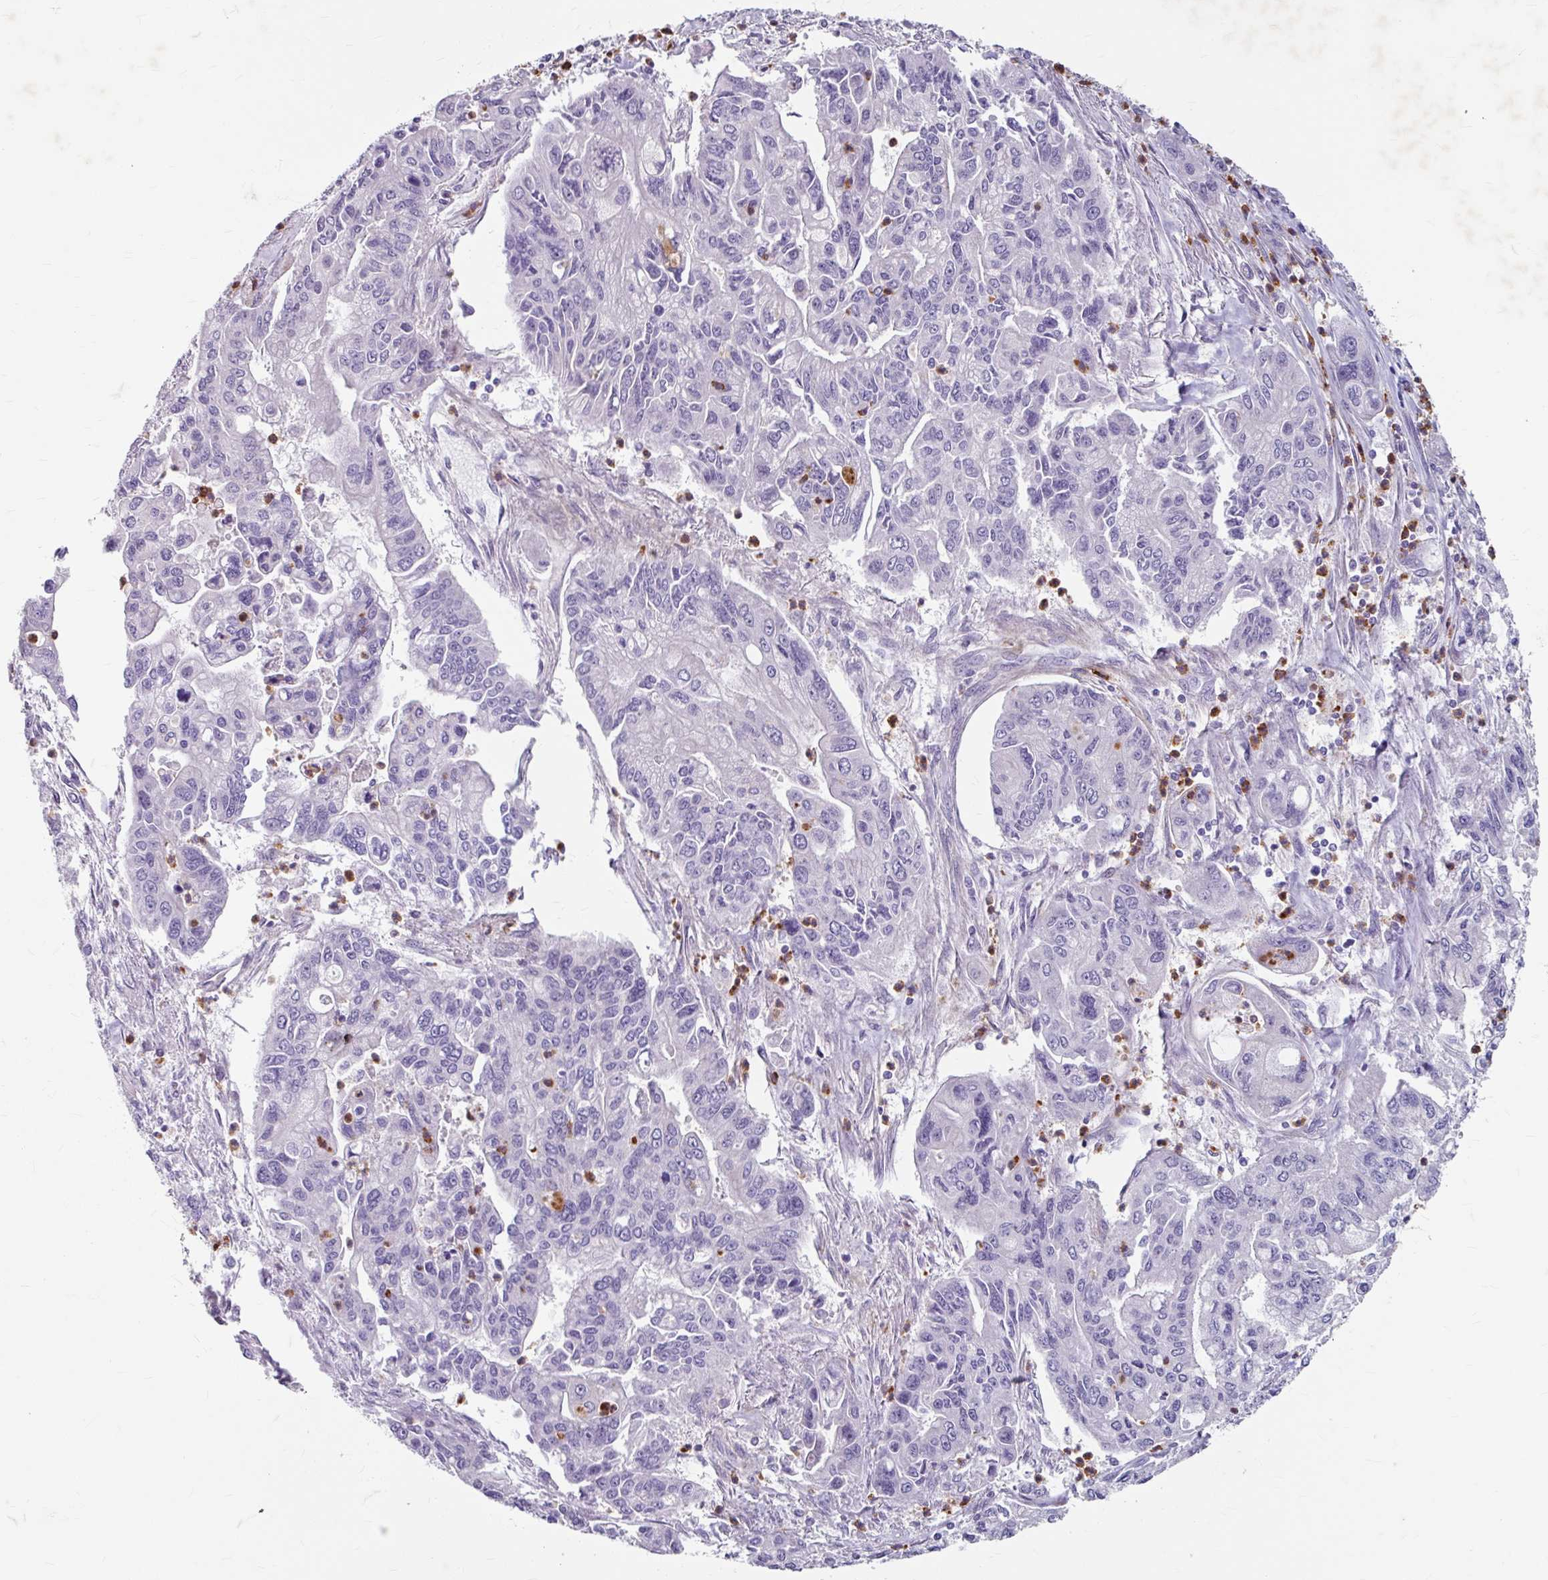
{"staining": {"intensity": "negative", "quantity": "none", "location": "none"}, "tissue": "pancreatic cancer", "cell_type": "Tumor cells", "image_type": "cancer", "snomed": [{"axis": "morphology", "description": "Adenocarcinoma, NOS"}, {"axis": "topography", "description": "Pancreas"}], "caption": "An immunohistochemistry photomicrograph of adenocarcinoma (pancreatic) is shown. There is no staining in tumor cells of adenocarcinoma (pancreatic).", "gene": "ANKRD1", "patient": {"sex": "male", "age": 62}}